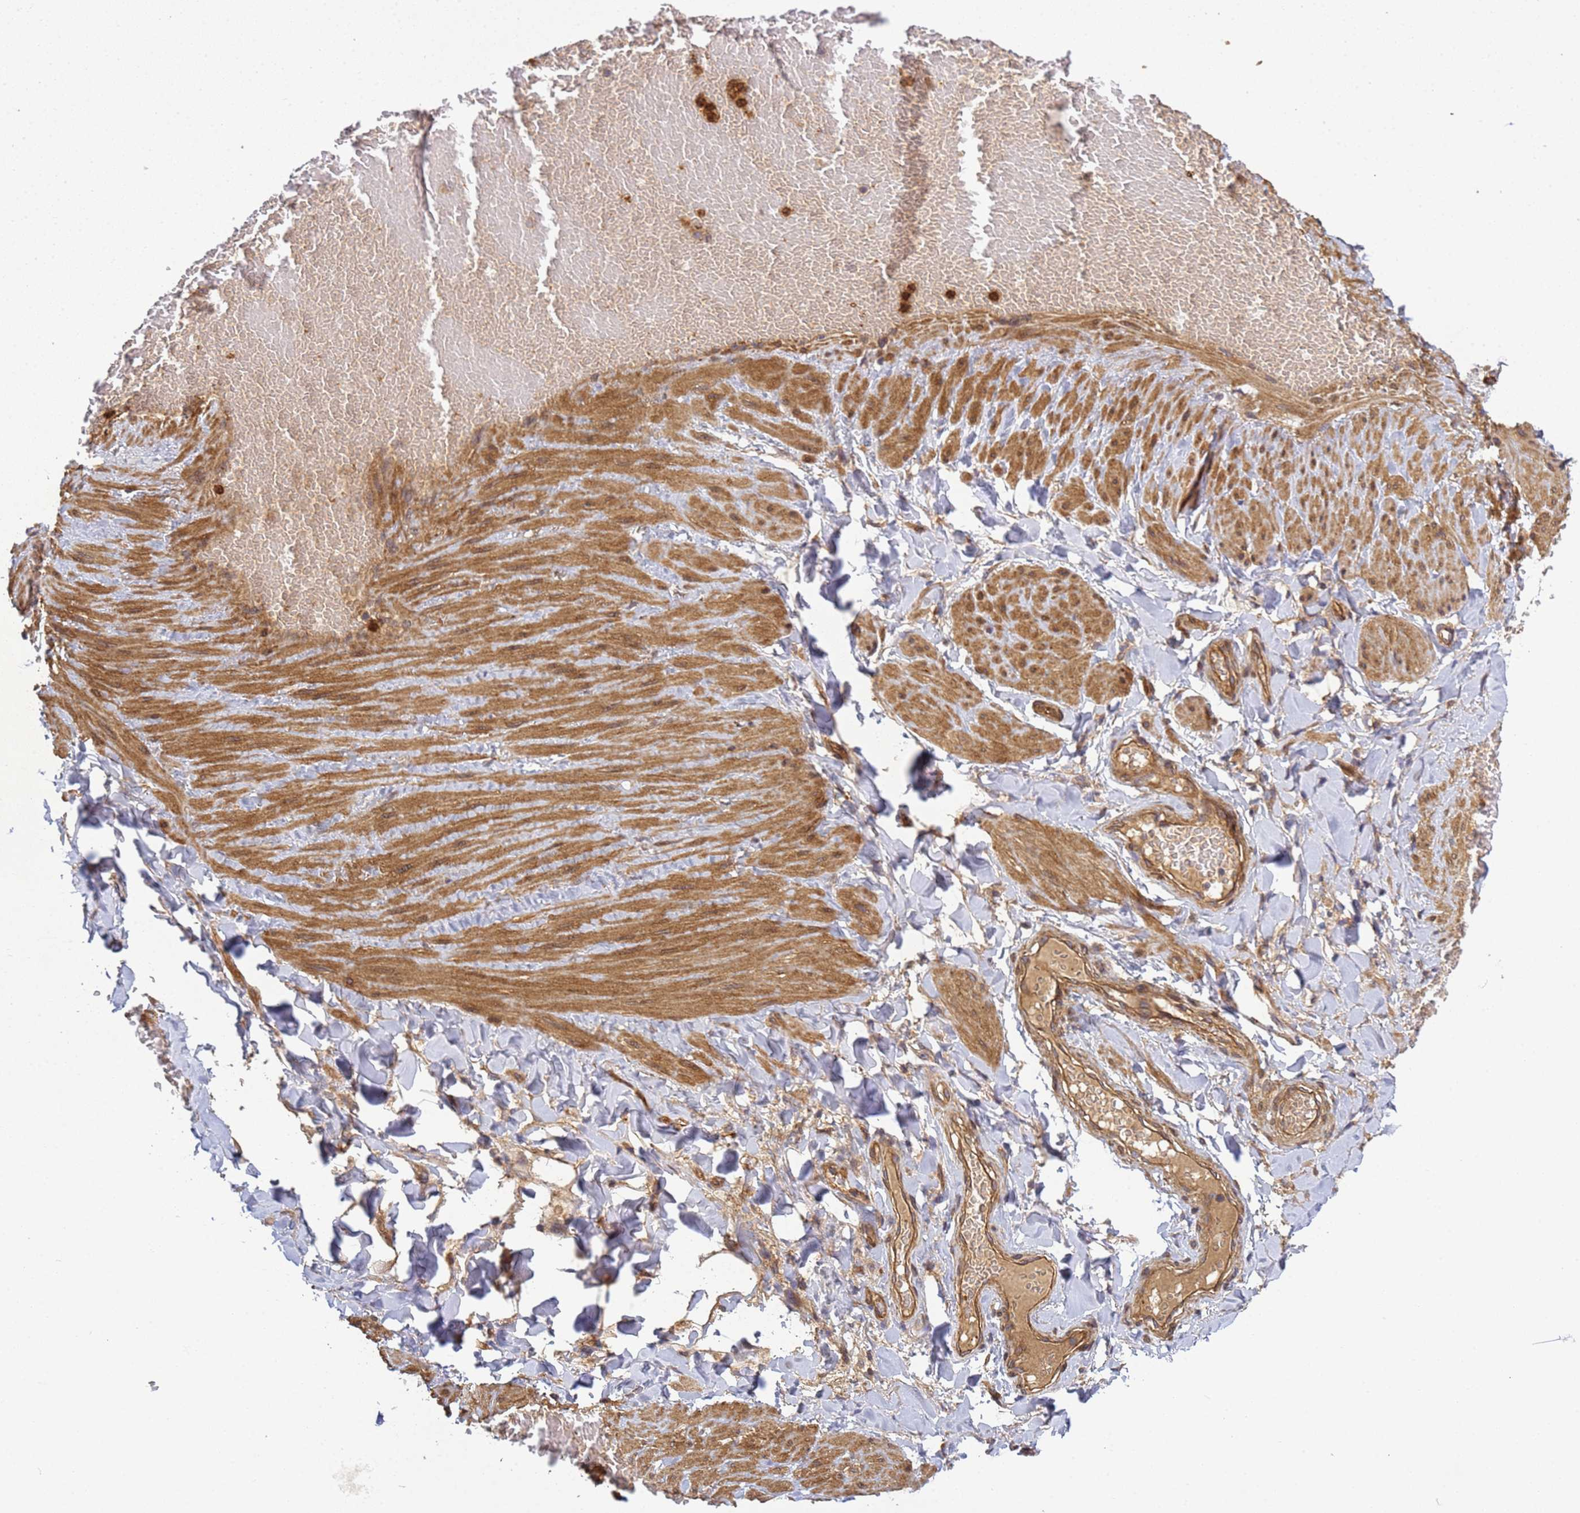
{"staining": {"intensity": "negative", "quantity": "none", "location": "none"}, "tissue": "adipose tissue", "cell_type": "Adipocytes", "image_type": "normal", "snomed": [{"axis": "morphology", "description": "Normal tissue, NOS"}, {"axis": "topography", "description": "Soft tissue"}, {"axis": "topography", "description": "Vascular tissue"}], "caption": "This is a image of immunohistochemistry staining of normal adipose tissue, which shows no staining in adipocytes.", "gene": "C8orf34", "patient": {"sex": "male", "age": 54}}